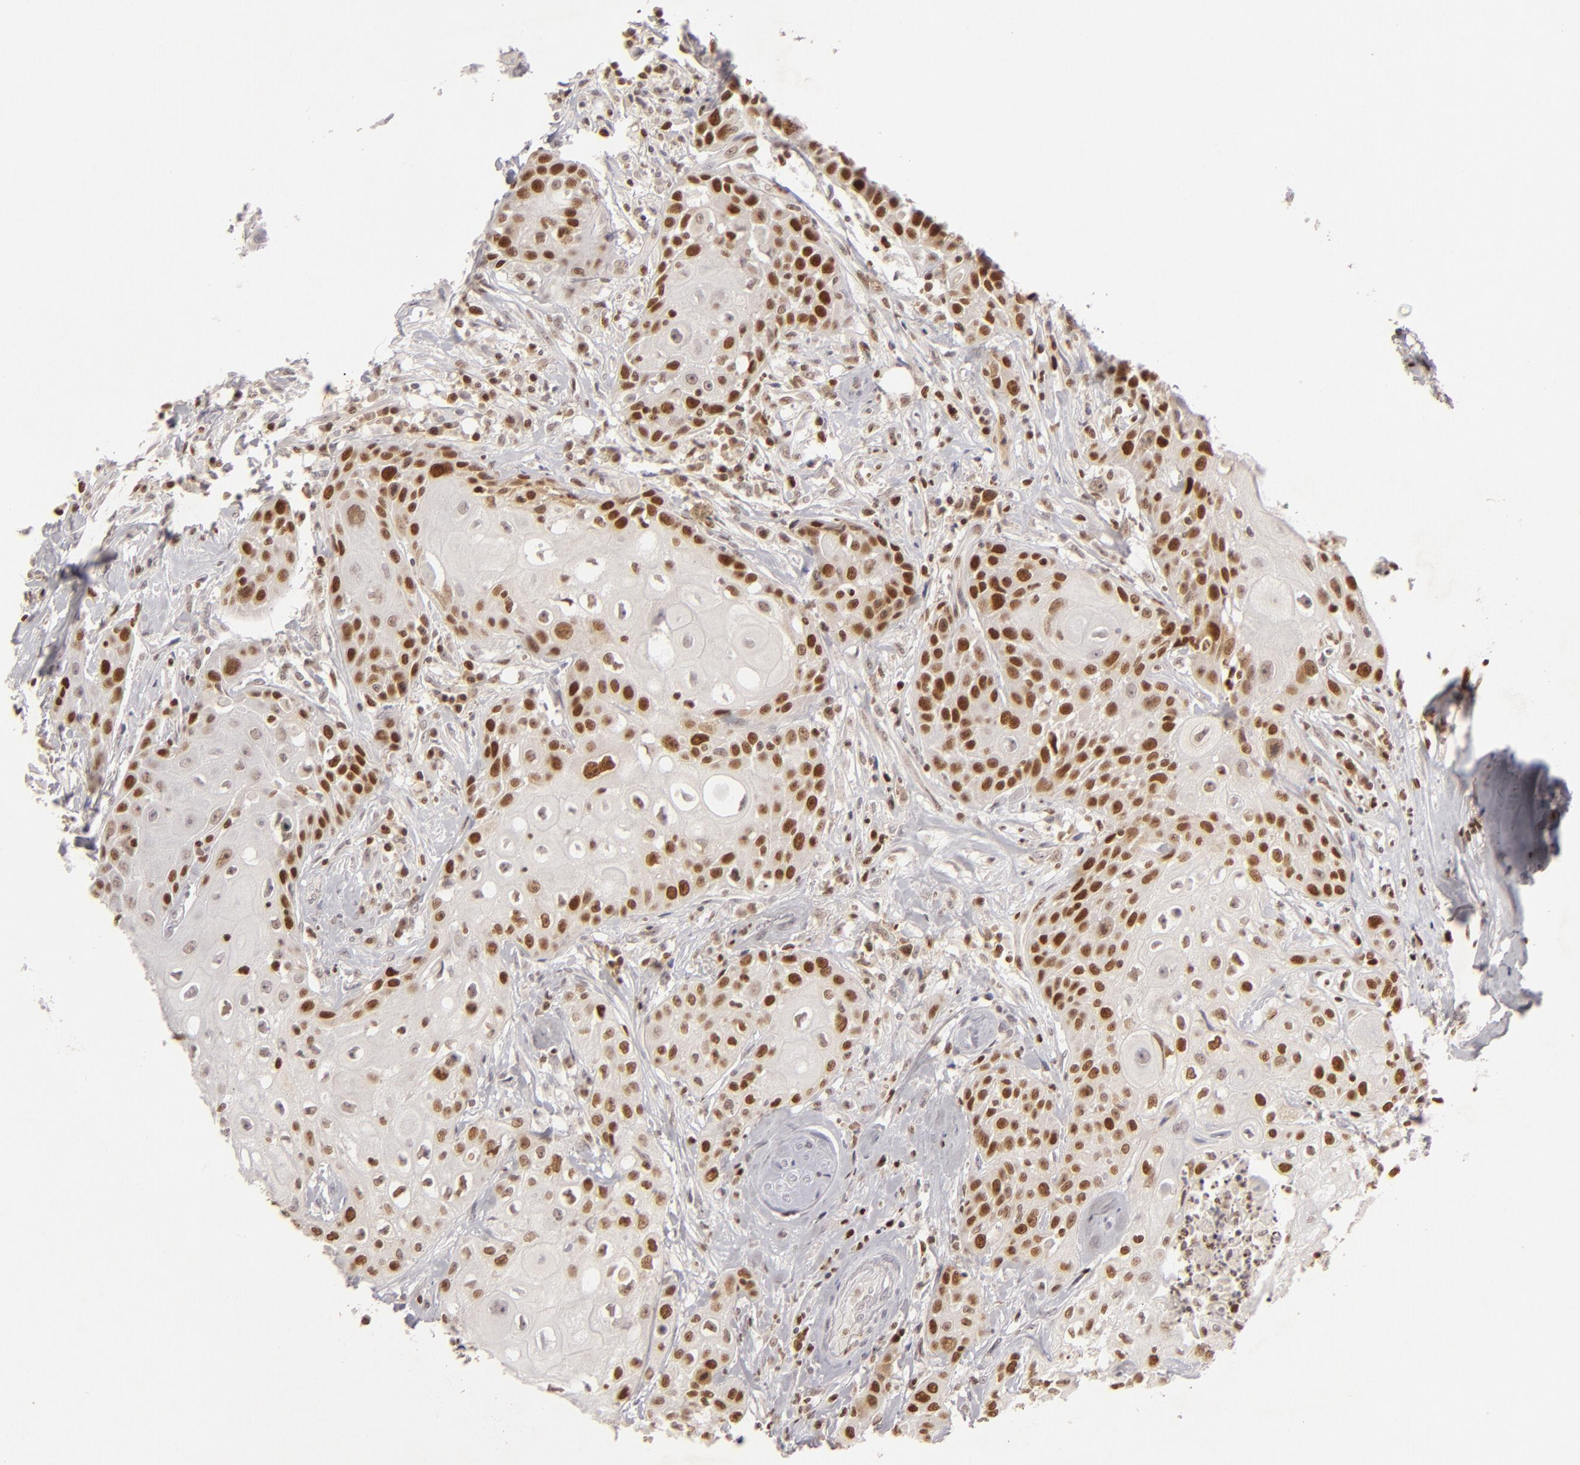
{"staining": {"intensity": "strong", "quantity": ">75%", "location": "nuclear"}, "tissue": "head and neck cancer", "cell_type": "Tumor cells", "image_type": "cancer", "snomed": [{"axis": "morphology", "description": "Squamous cell carcinoma, NOS"}, {"axis": "topography", "description": "Oral tissue"}, {"axis": "topography", "description": "Head-Neck"}], "caption": "A histopathology image of head and neck squamous cell carcinoma stained for a protein displays strong nuclear brown staining in tumor cells.", "gene": "FEN1", "patient": {"sex": "female", "age": 82}}